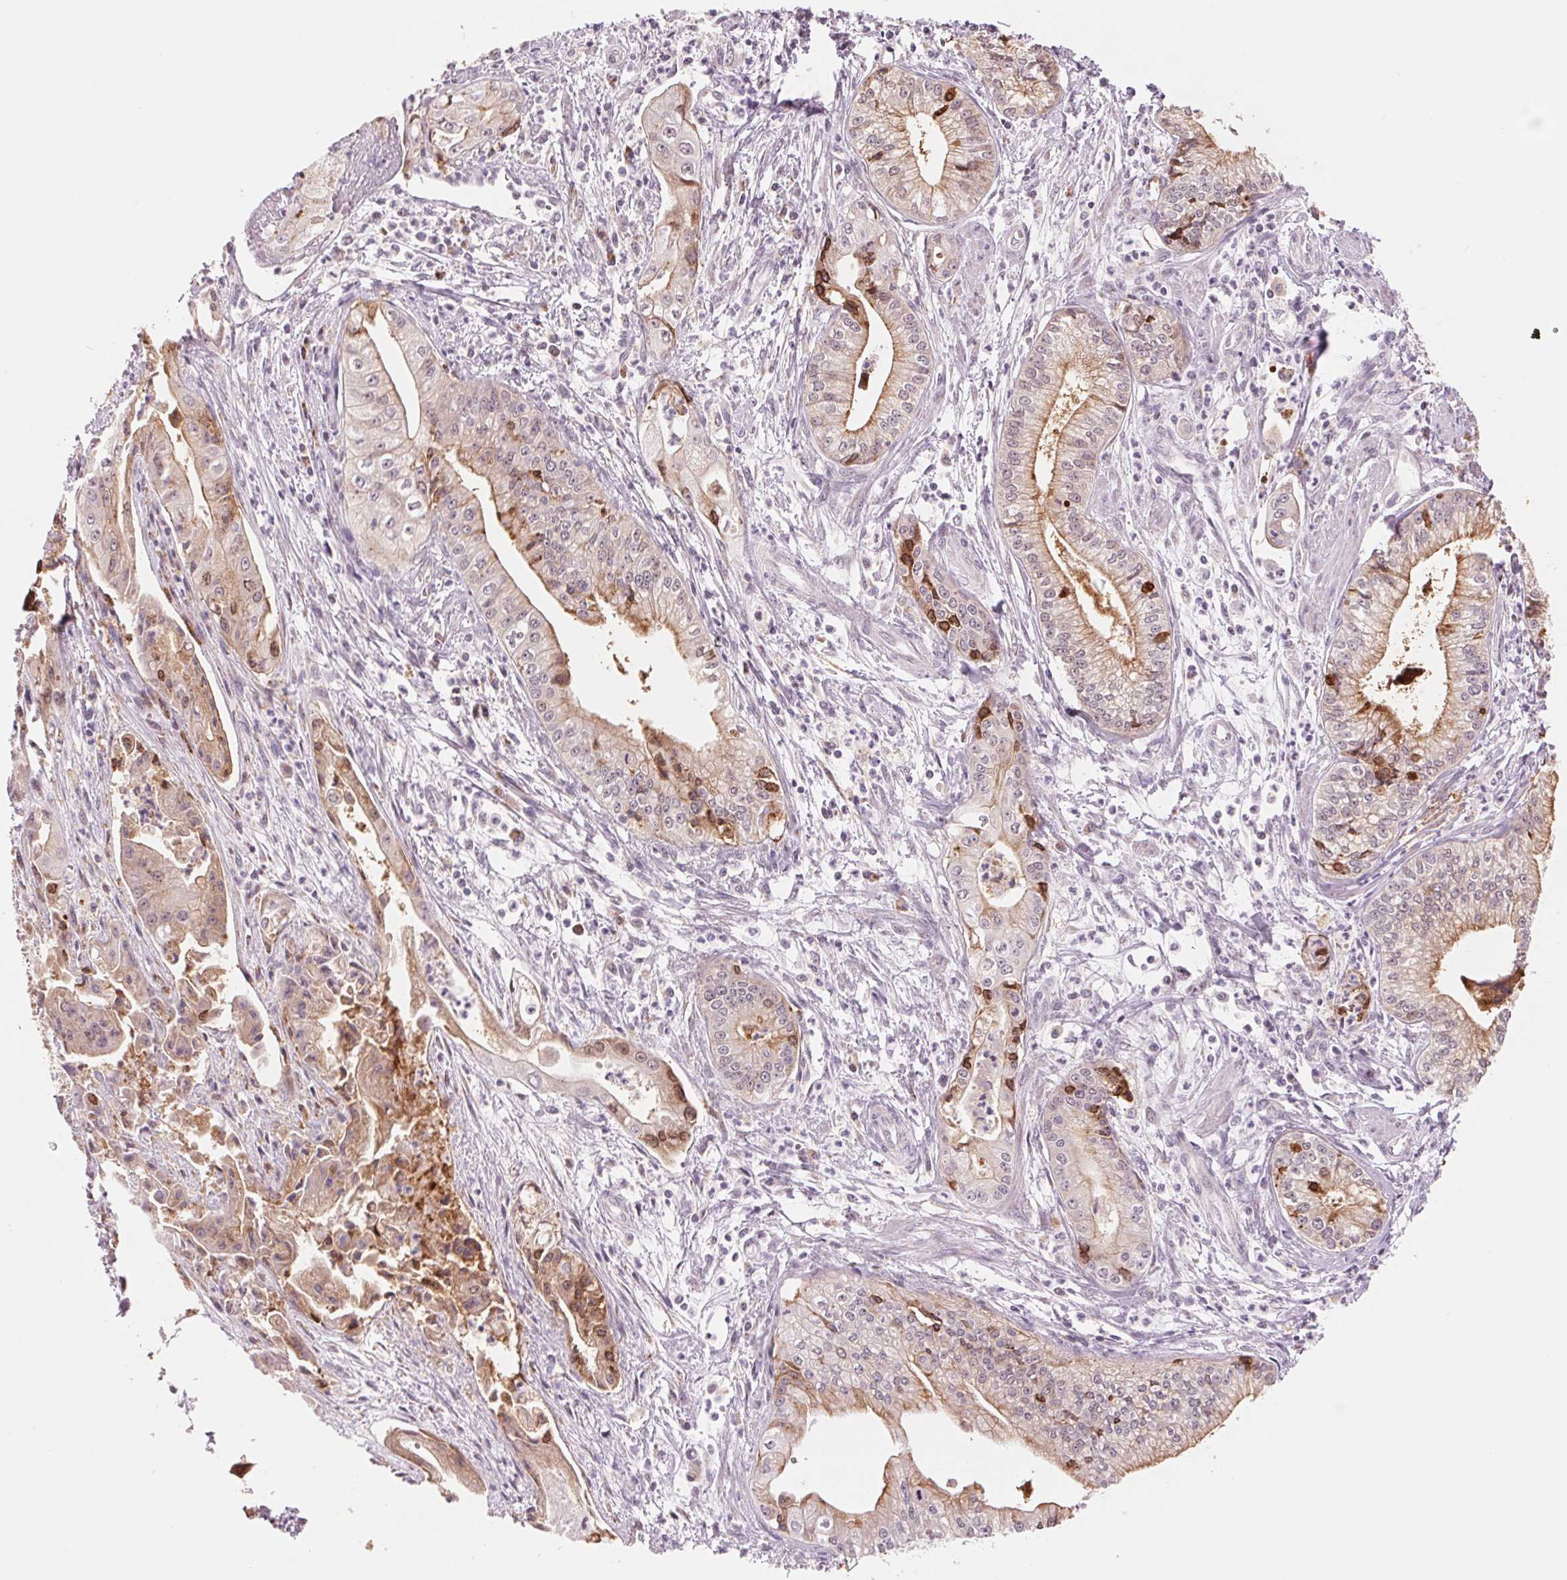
{"staining": {"intensity": "weak", "quantity": "<25%", "location": "cytoplasmic/membranous"}, "tissue": "pancreatic cancer", "cell_type": "Tumor cells", "image_type": "cancer", "snomed": [{"axis": "morphology", "description": "Adenocarcinoma, NOS"}, {"axis": "topography", "description": "Pancreas"}], "caption": "Immunohistochemical staining of adenocarcinoma (pancreatic) reveals no significant staining in tumor cells.", "gene": "ARHGAP32", "patient": {"sex": "female", "age": 65}}